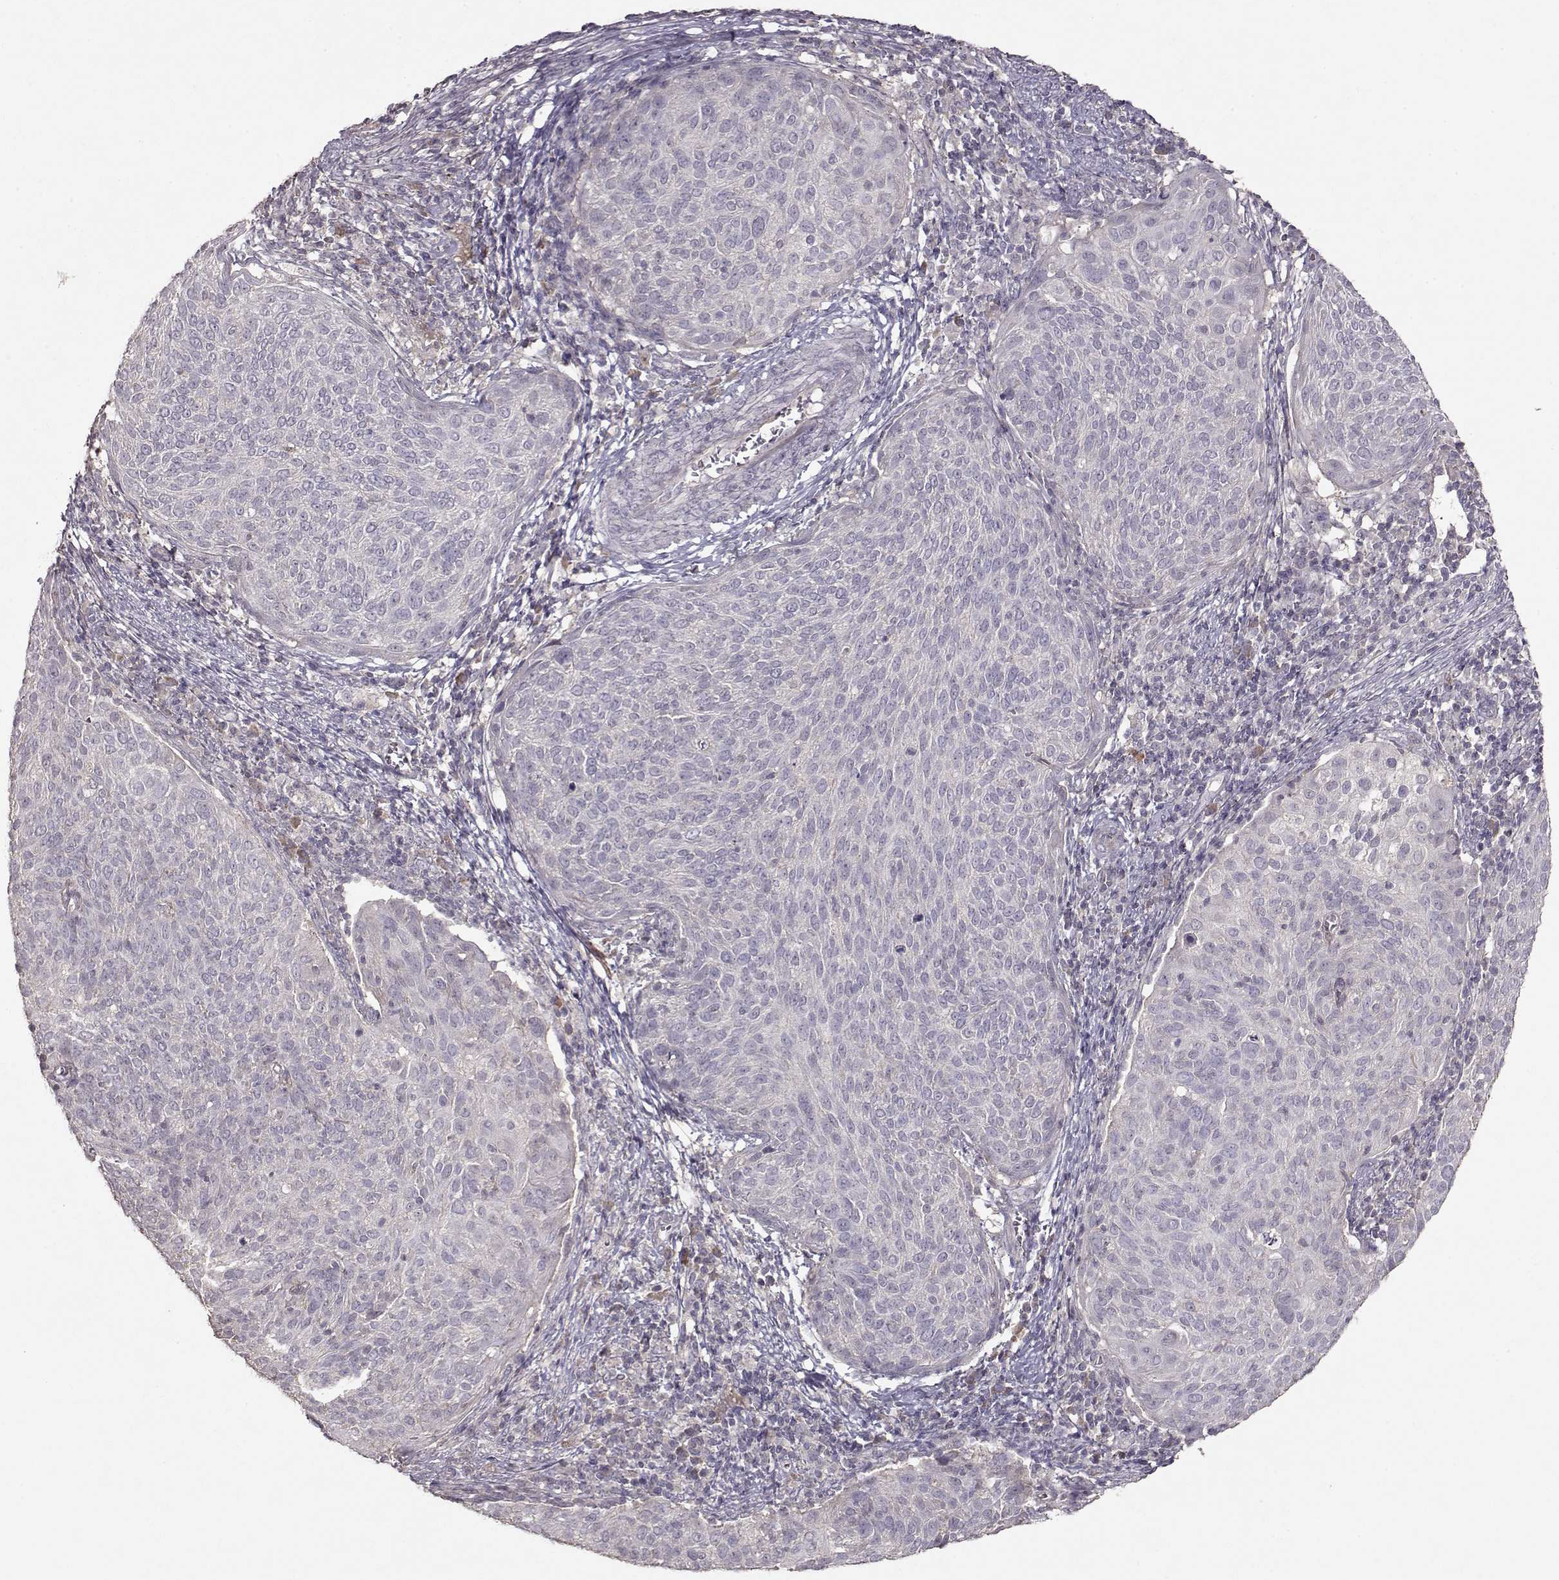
{"staining": {"intensity": "negative", "quantity": "none", "location": "none"}, "tissue": "cervical cancer", "cell_type": "Tumor cells", "image_type": "cancer", "snomed": [{"axis": "morphology", "description": "Squamous cell carcinoma, NOS"}, {"axis": "topography", "description": "Cervix"}], "caption": "DAB (3,3'-diaminobenzidine) immunohistochemical staining of human cervical cancer exhibits no significant positivity in tumor cells.", "gene": "PMCH", "patient": {"sex": "female", "age": 39}}